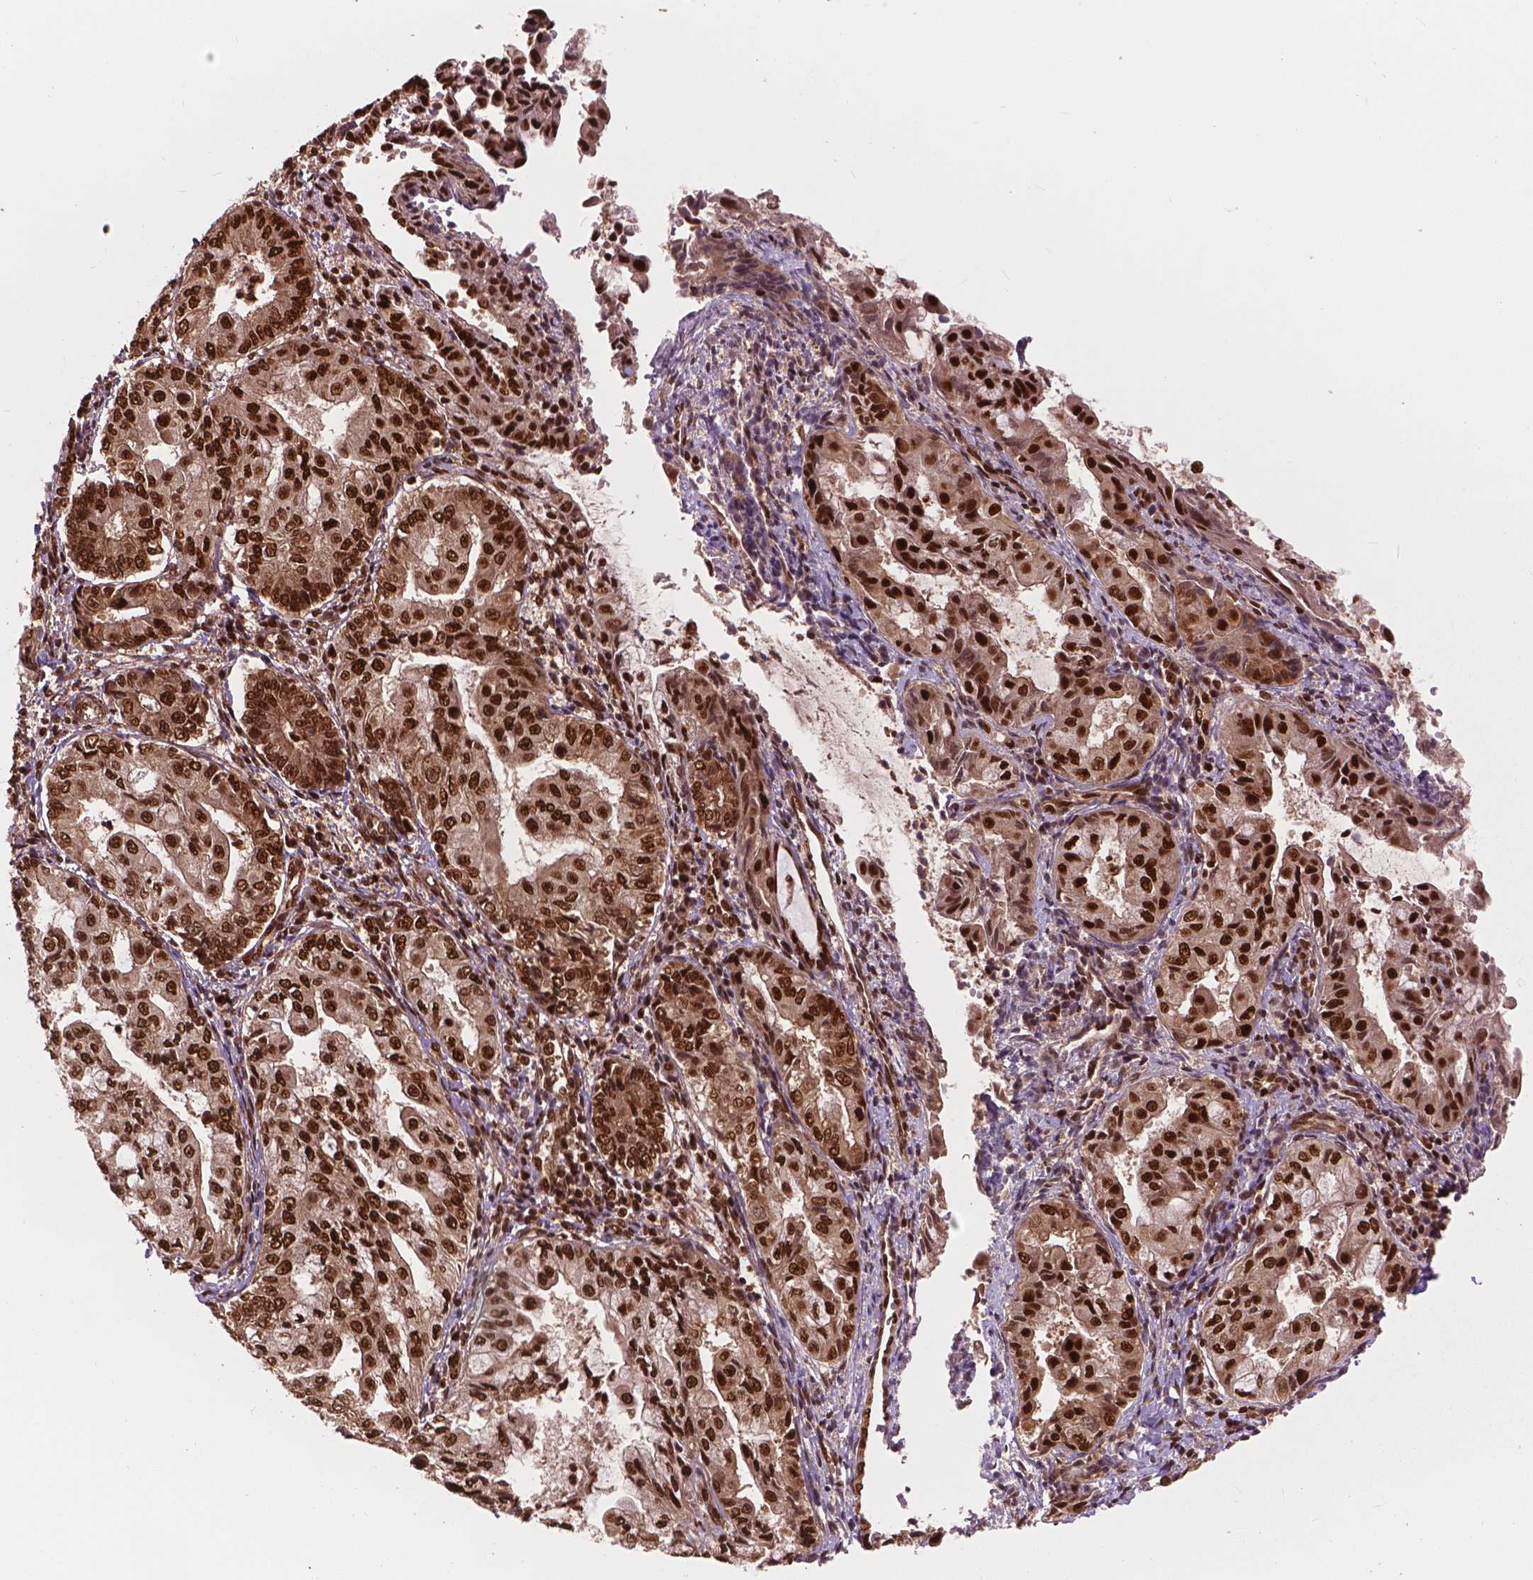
{"staining": {"intensity": "strong", "quantity": "25%-75%", "location": "nuclear"}, "tissue": "endometrial cancer", "cell_type": "Tumor cells", "image_type": "cancer", "snomed": [{"axis": "morphology", "description": "Adenocarcinoma, NOS"}, {"axis": "topography", "description": "Endometrium"}], "caption": "A photomicrograph showing strong nuclear positivity in about 25%-75% of tumor cells in endometrial adenocarcinoma, as visualized by brown immunohistochemical staining.", "gene": "ANP32B", "patient": {"sex": "female", "age": 68}}